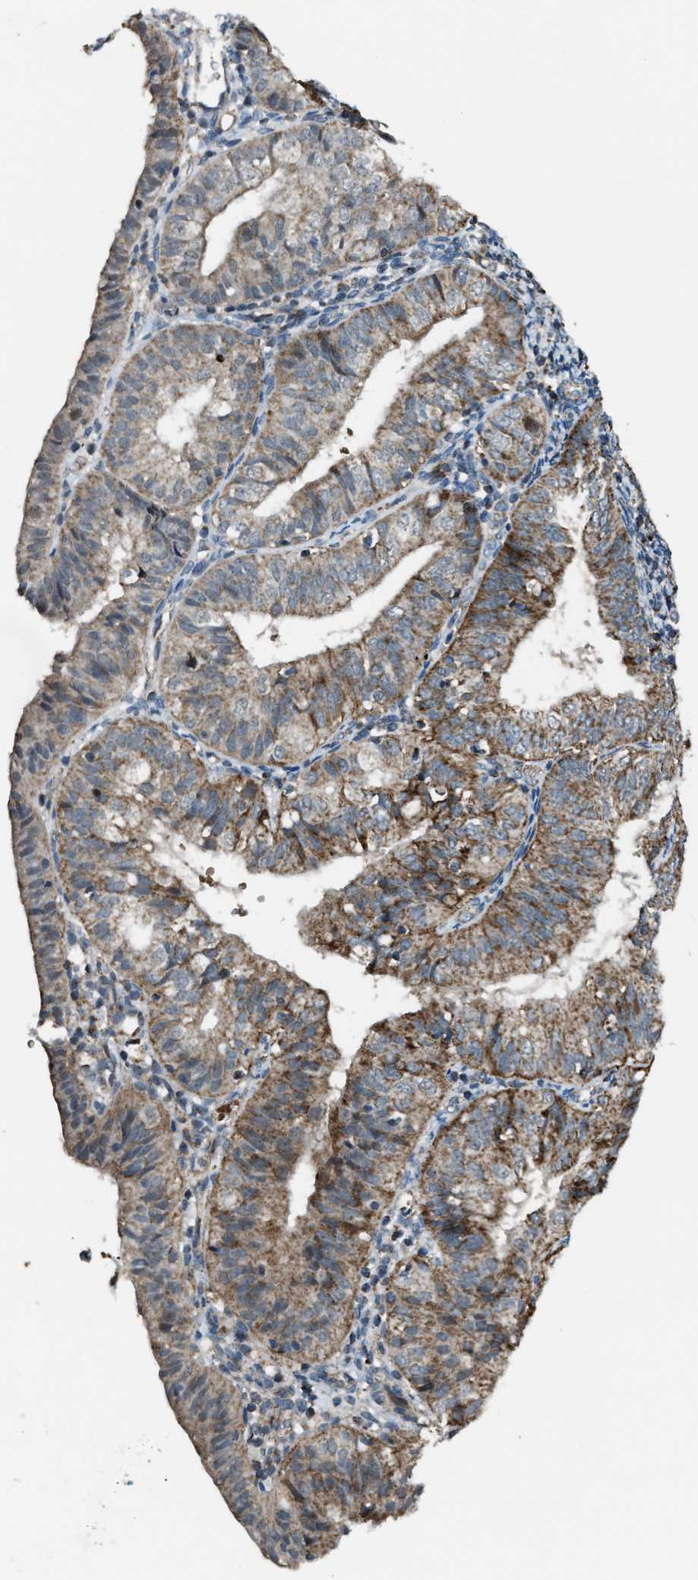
{"staining": {"intensity": "moderate", "quantity": ">75%", "location": "cytoplasmic/membranous"}, "tissue": "endometrial cancer", "cell_type": "Tumor cells", "image_type": "cancer", "snomed": [{"axis": "morphology", "description": "Adenocarcinoma, NOS"}, {"axis": "topography", "description": "Endometrium"}], "caption": "Immunohistochemical staining of human endometrial cancer (adenocarcinoma) reveals medium levels of moderate cytoplasmic/membranous positivity in approximately >75% of tumor cells.", "gene": "CHN2", "patient": {"sex": "female", "age": 58}}